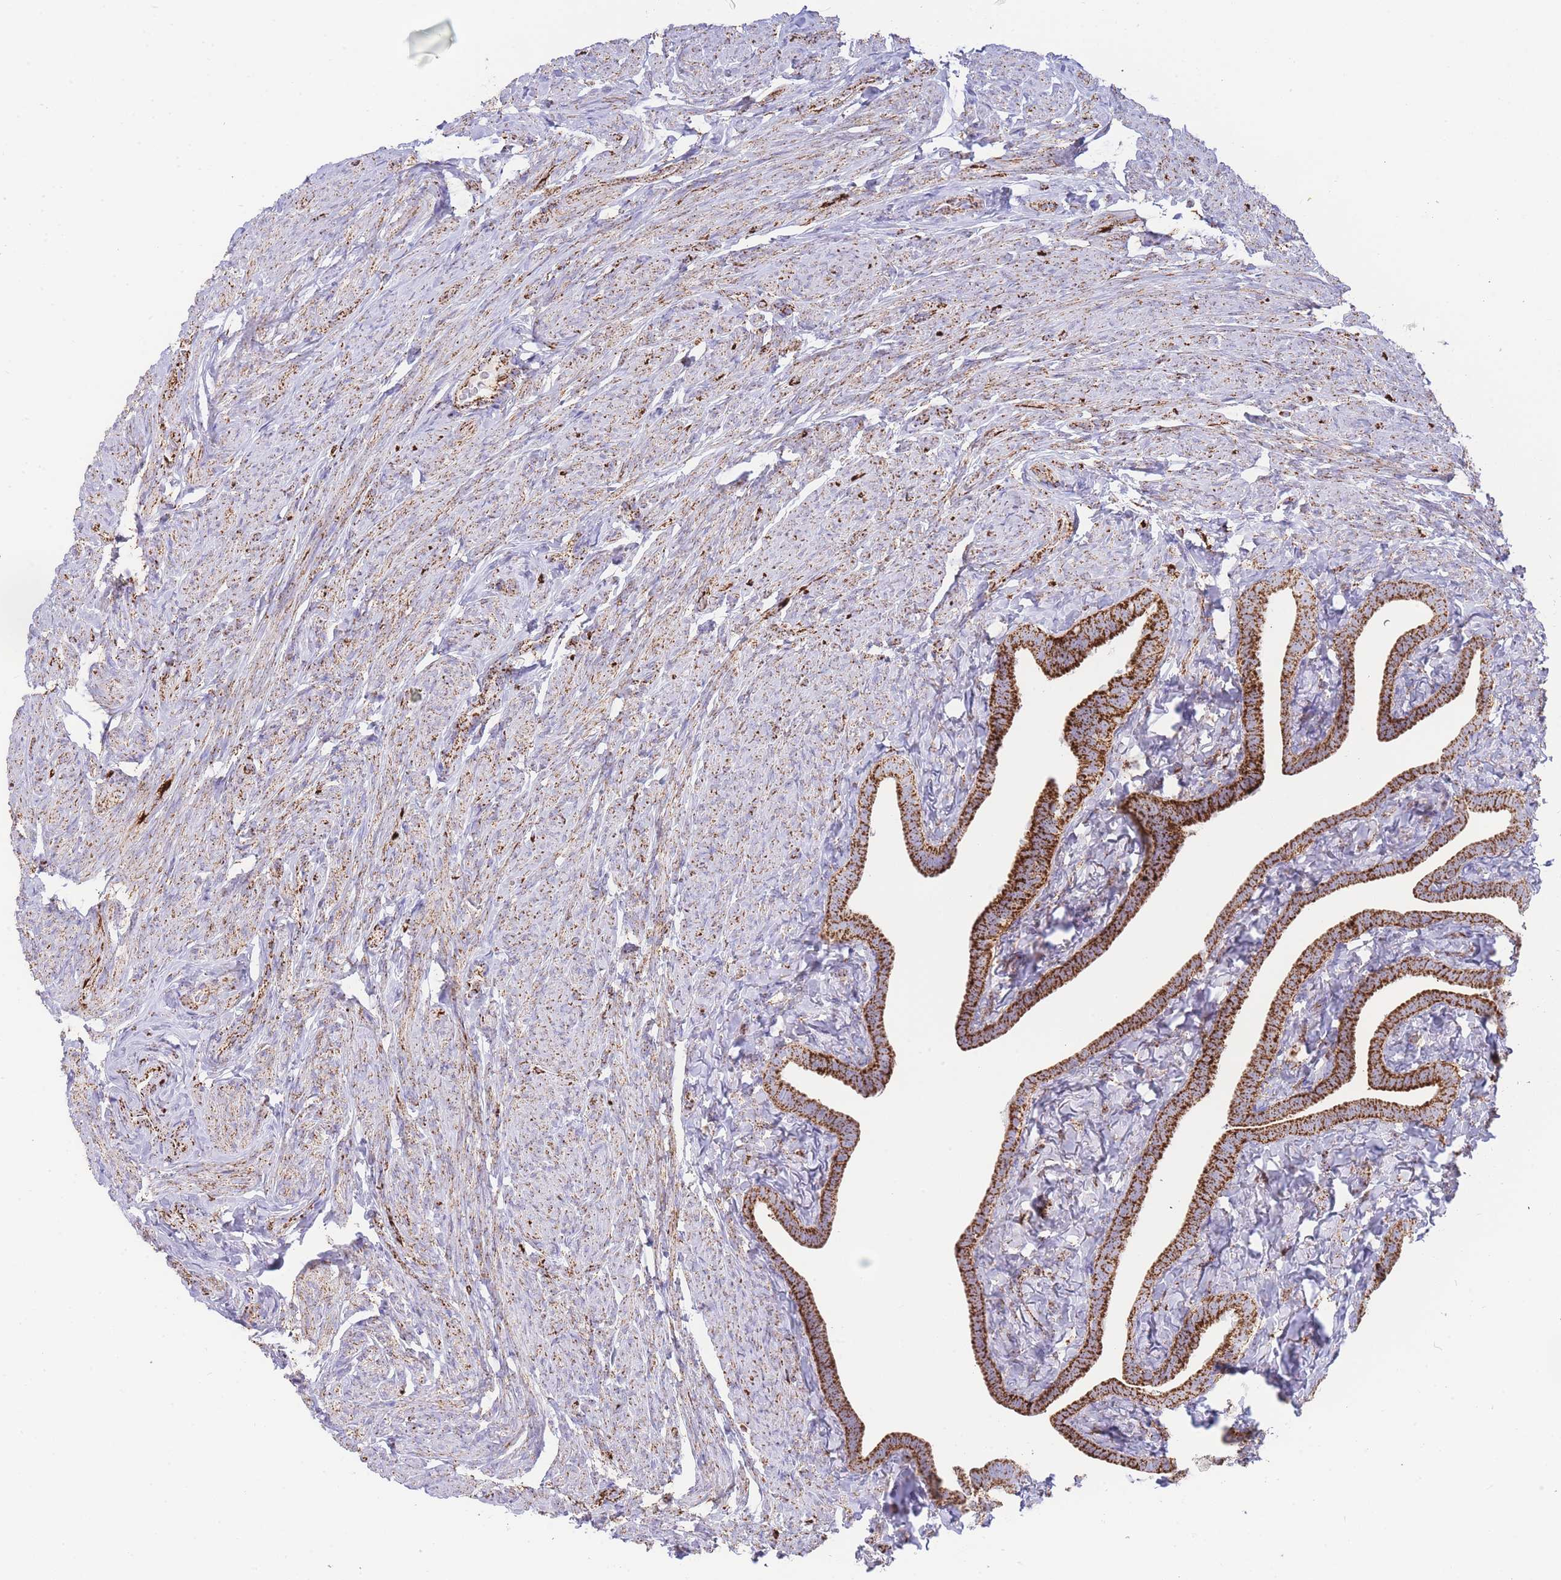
{"staining": {"intensity": "strong", "quantity": ">75%", "location": "cytoplasmic/membranous"}, "tissue": "fallopian tube", "cell_type": "Glandular cells", "image_type": "normal", "snomed": [{"axis": "morphology", "description": "Normal tissue, NOS"}, {"axis": "topography", "description": "Fallopian tube"}], "caption": "Immunohistochemical staining of normal fallopian tube reveals >75% levels of strong cytoplasmic/membranous protein positivity in about >75% of glandular cells. (IHC, brightfield microscopy, high magnification).", "gene": "GSTM1", "patient": {"sex": "female", "age": 69}}